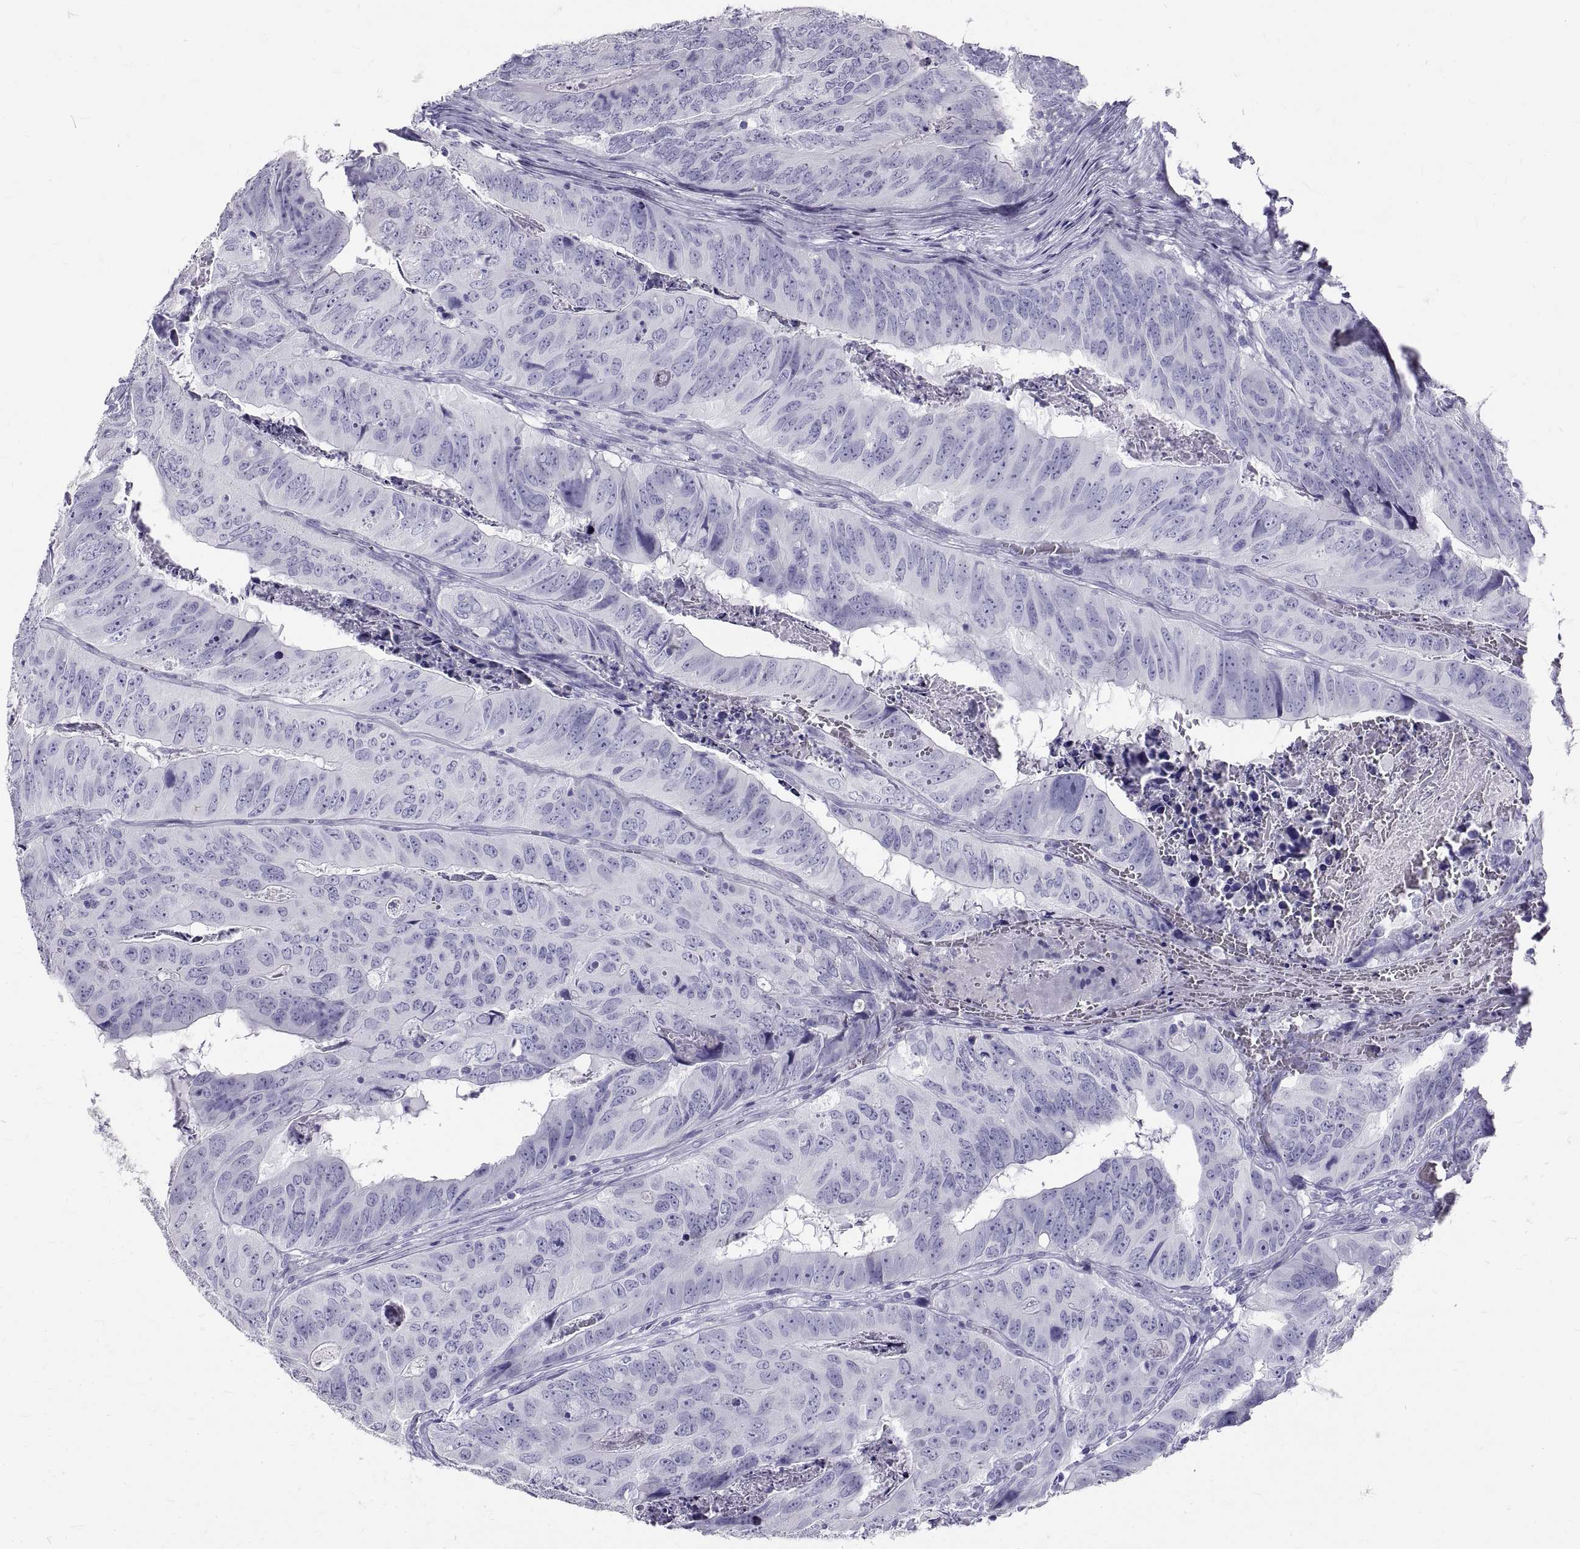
{"staining": {"intensity": "negative", "quantity": "none", "location": "none"}, "tissue": "colorectal cancer", "cell_type": "Tumor cells", "image_type": "cancer", "snomed": [{"axis": "morphology", "description": "Adenocarcinoma, NOS"}, {"axis": "topography", "description": "Colon"}], "caption": "Protein analysis of colorectal cancer reveals no significant expression in tumor cells.", "gene": "GNG12", "patient": {"sex": "male", "age": 79}}